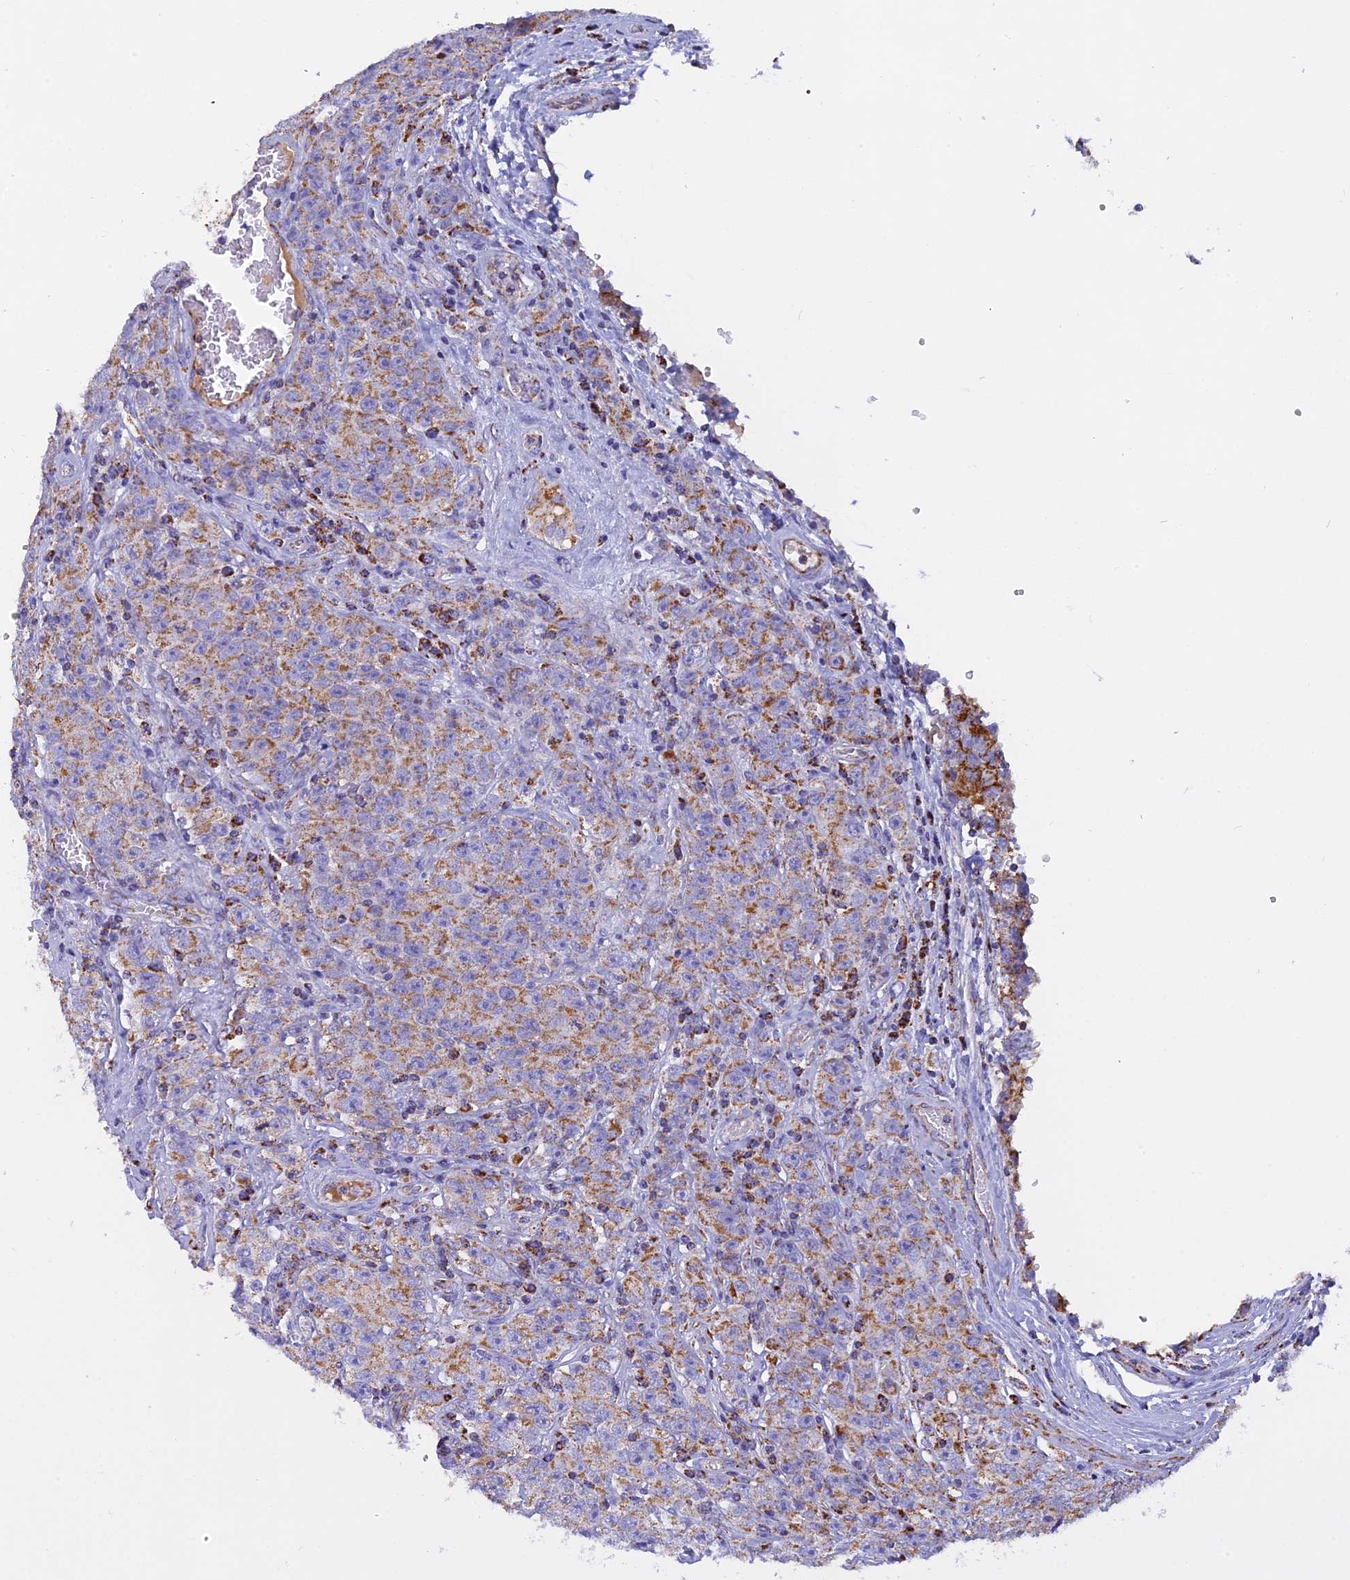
{"staining": {"intensity": "weak", "quantity": ">75%", "location": "cytoplasmic/membranous"}, "tissue": "testis cancer", "cell_type": "Tumor cells", "image_type": "cancer", "snomed": [{"axis": "morphology", "description": "Seminoma, NOS"}, {"axis": "morphology", "description": "Carcinoma, Embryonal, NOS"}, {"axis": "topography", "description": "Testis"}], "caption": "Immunohistochemistry staining of testis cancer, which shows low levels of weak cytoplasmic/membranous staining in approximately >75% of tumor cells indicating weak cytoplasmic/membranous protein positivity. The staining was performed using DAB (brown) for protein detection and nuclei were counterstained in hematoxylin (blue).", "gene": "KCNG1", "patient": {"sex": "male", "age": 43}}